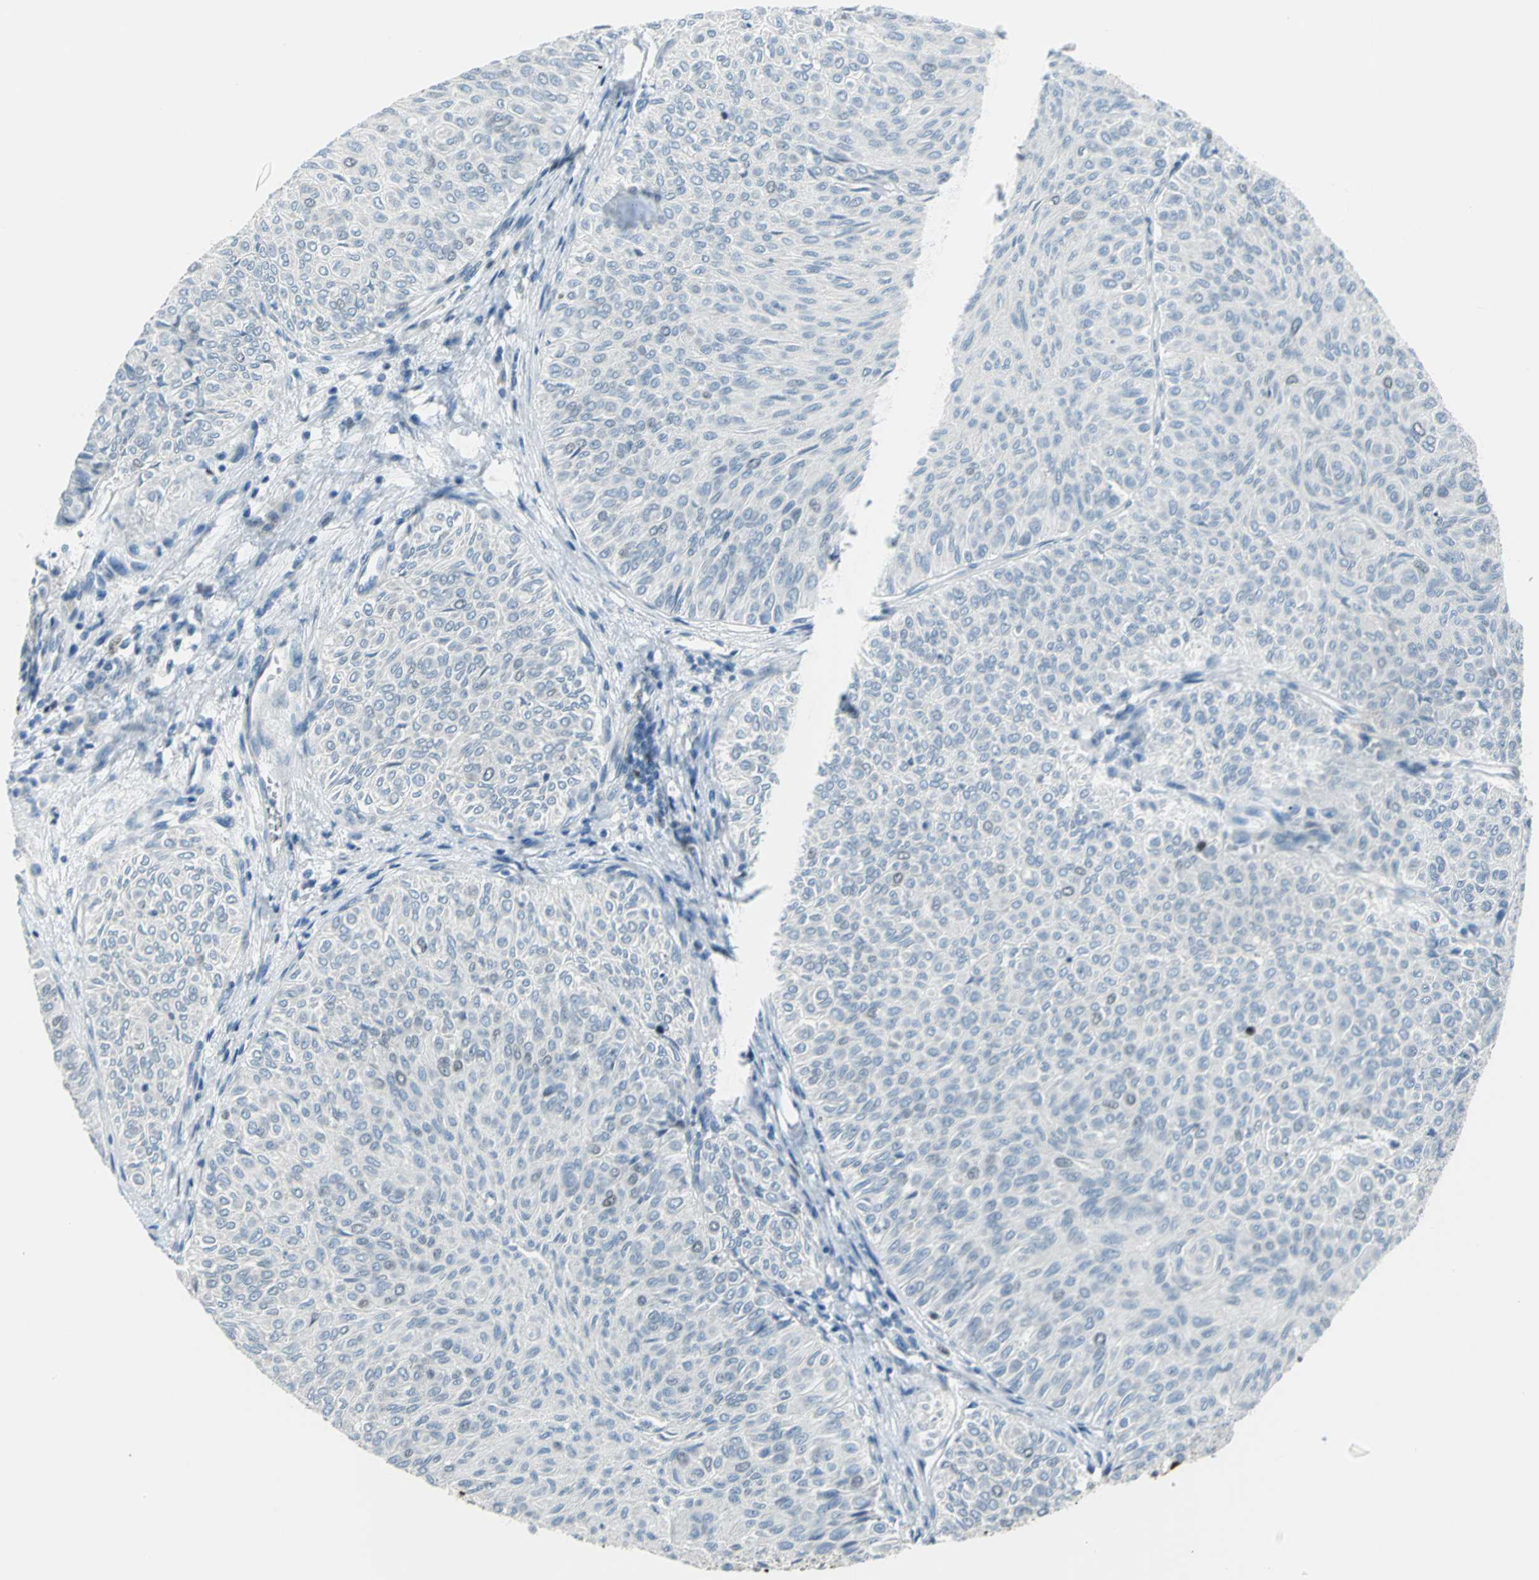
{"staining": {"intensity": "negative", "quantity": "none", "location": "none"}, "tissue": "urothelial cancer", "cell_type": "Tumor cells", "image_type": "cancer", "snomed": [{"axis": "morphology", "description": "Urothelial carcinoma, Low grade"}, {"axis": "topography", "description": "Urinary bladder"}], "caption": "Image shows no significant protein staining in tumor cells of urothelial carcinoma (low-grade).", "gene": "MCM3", "patient": {"sex": "male", "age": 78}}